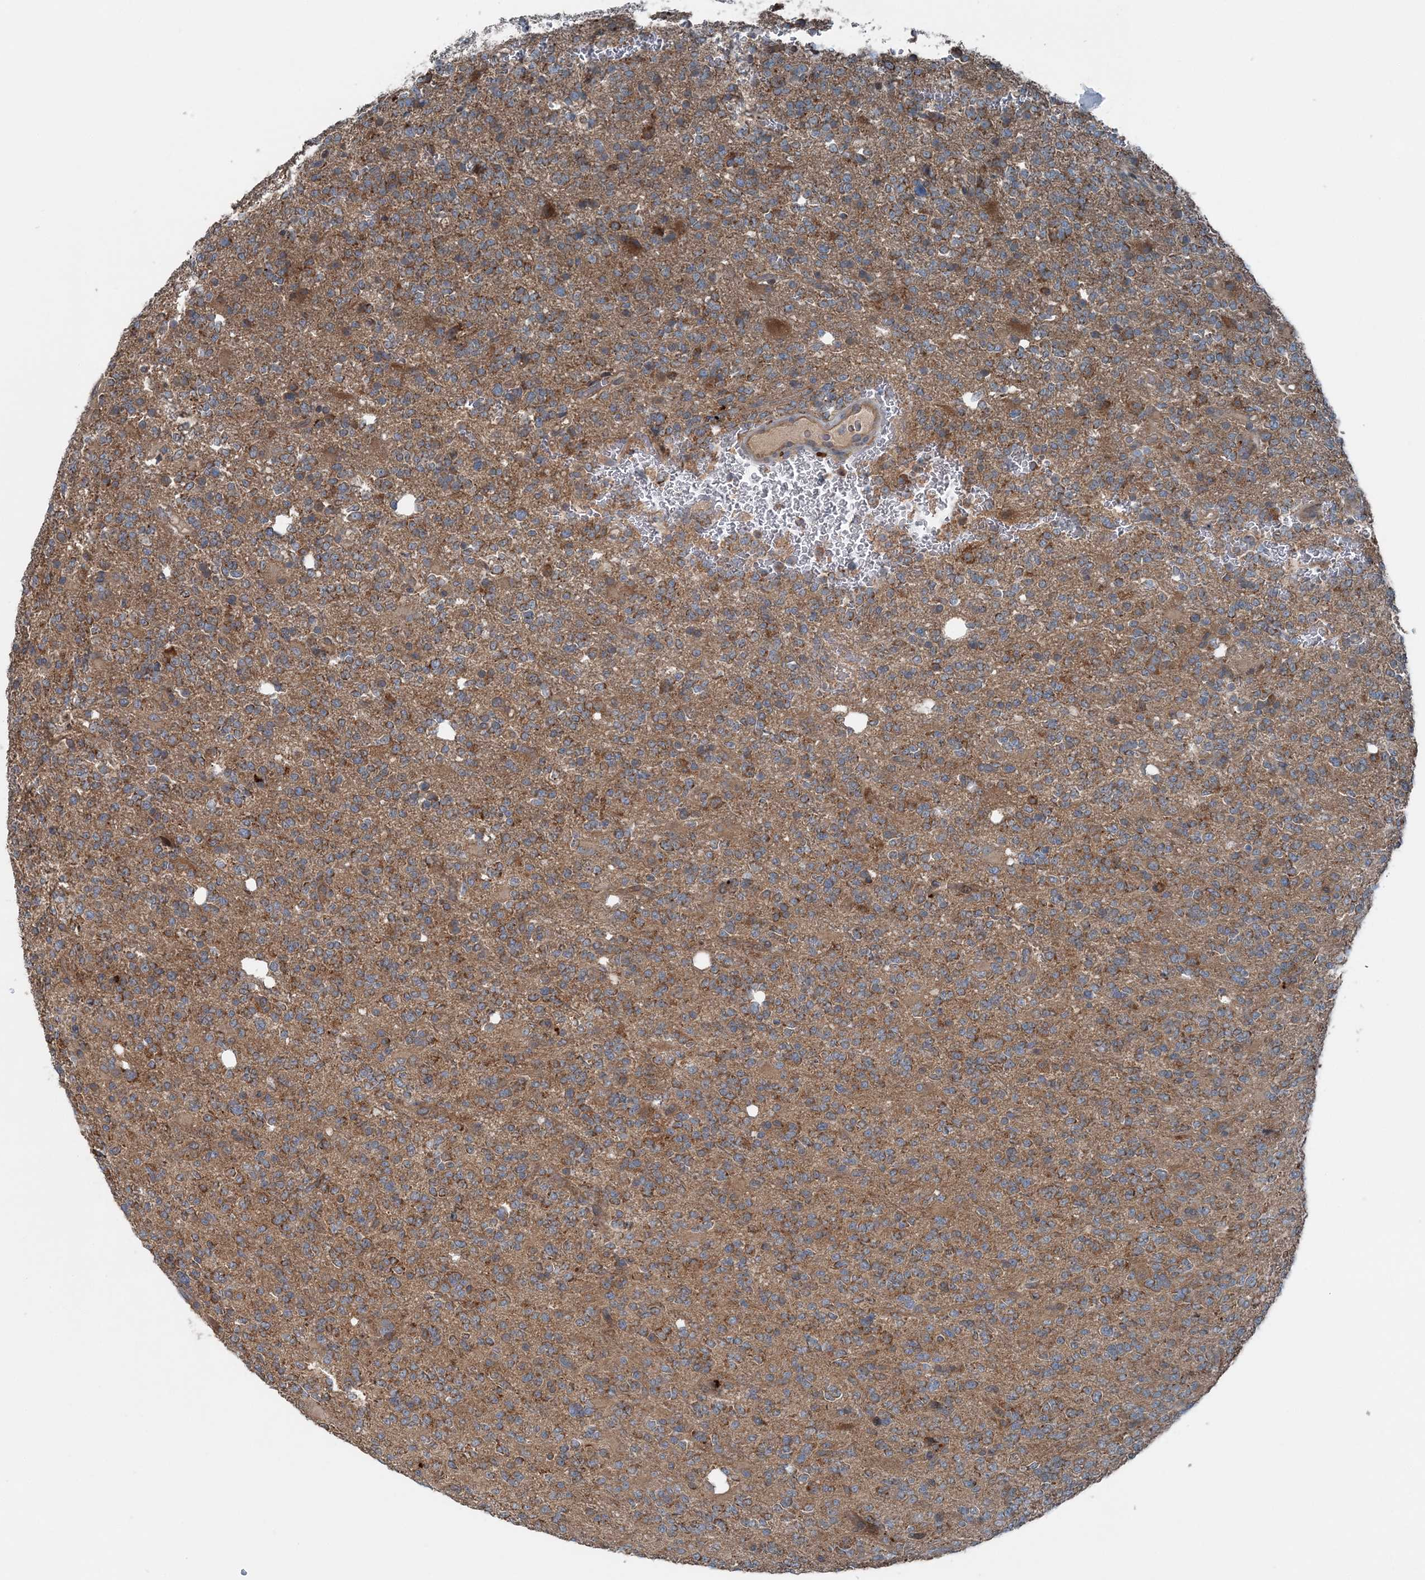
{"staining": {"intensity": "moderate", "quantity": ">75%", "location": "cytoplasmic/membranous"}, "tissue": "glioma", "cell_type": "Tumor cells", "image_type": "cancer", "snomed": [{"axis": "morphology", "description": "Glioma, malignant, High grade"}, {"axis": "topography", "description": "Brain"}], "caption": "Glioma stained with DAB IHC displays medium levels of moderate cytoplasmic/membranous positivity in approximately >75% of tumor cells.", "gene": "ASNSD1", "patient": {"sex": "female", "age": 62}}